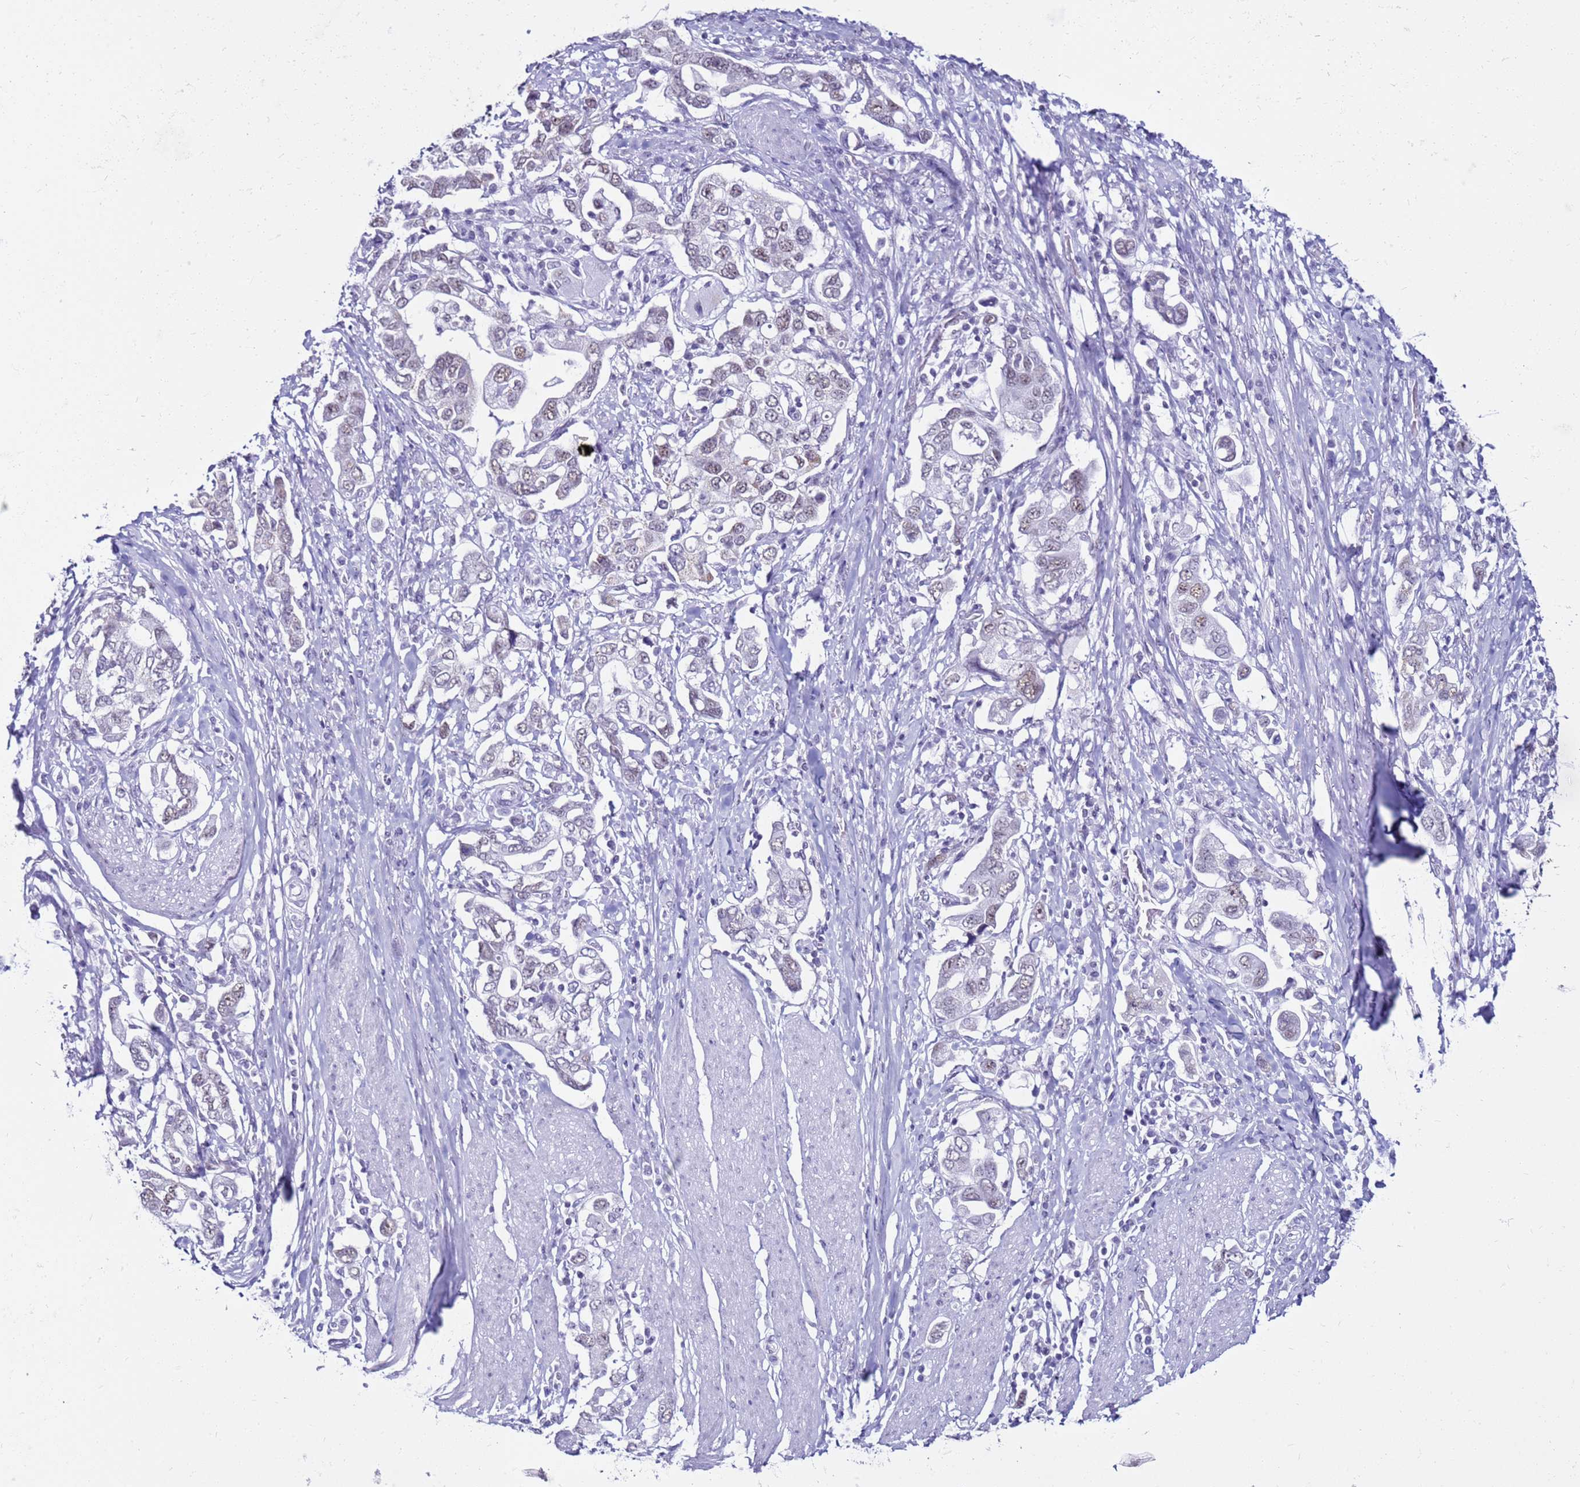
{"staining": {"intensity": "weak", "quantity": "25%-75%", "location": "nuclear"}, "tissue": "stomach cancer", "cell_type": "Tumor cells", "image_type": "cancer", "snomed": [{"axis": "morphology", "description": "Adenocarcinoma, NOS"}, {"axis": "topography", "description": "Stomach, upper"}, {"axis": "topography", "description": "Stomach"}], "caption": "This is an image of IHC staining of stomach cancer, which shows weak staining in the nuclear of tumor cells.", "gene": "DHX15", "patient": {"sex": "male", "age": 62}}